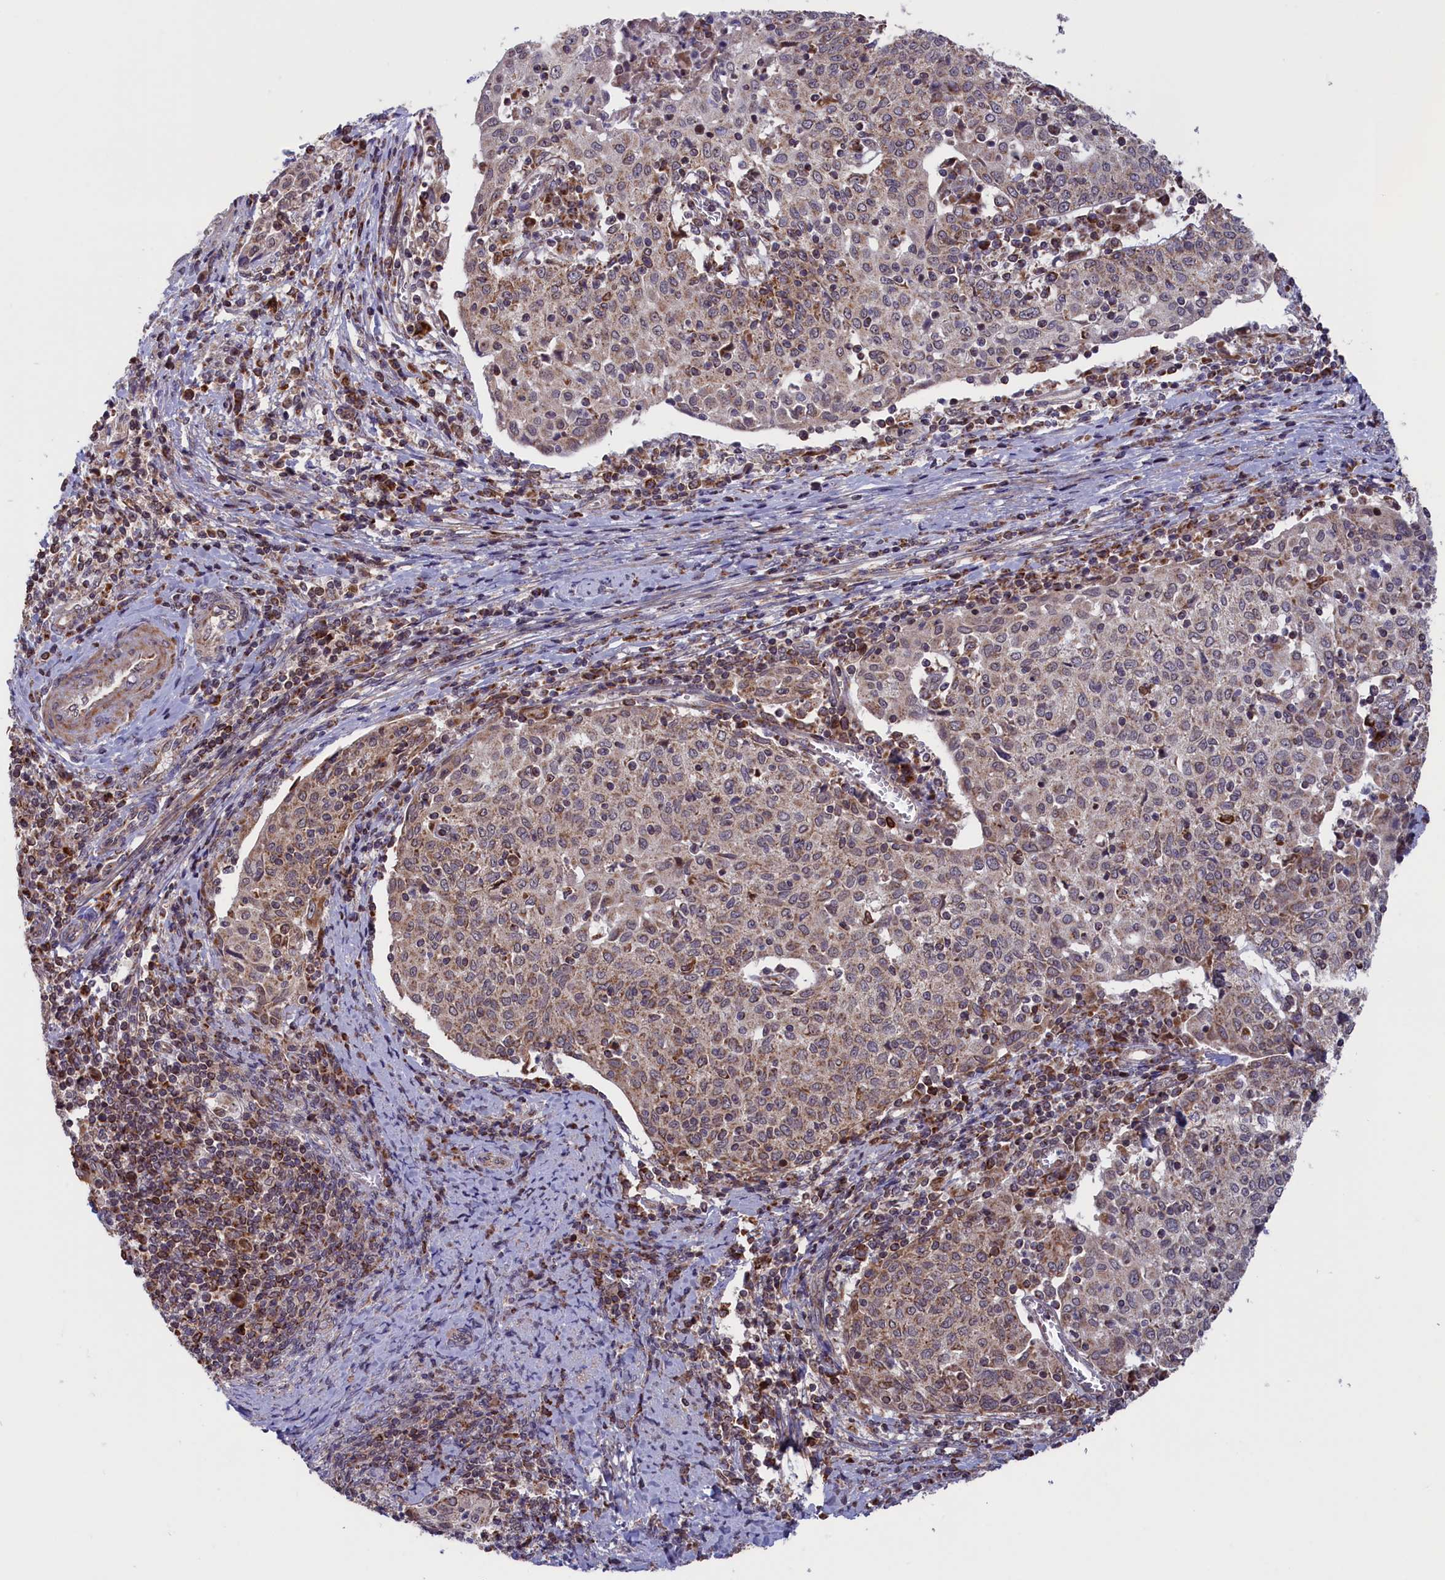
{"staining": {"intensity": "weak", "quantity": "25%-75%", "location": "cytoplasmic/membranous"}, "tissue": "cervical cancer", "cell_type": "Tumor cells", "image_type": "cancer", "snomed": [{"axis": "morphology", "description": "Squamous cell carcinoma, NOS"}, {"axis": "topography", "description": "Cervix"}], "caption": "The image exhibits immunohistochemical staining of cervical squamous cell carcinoma. There is weak cytoplasmic/membranous staining is present in approximately 25%-75% of tumor cells.", "gene": "TIMM44", "patient": {"sex": "female", "age": 52}}